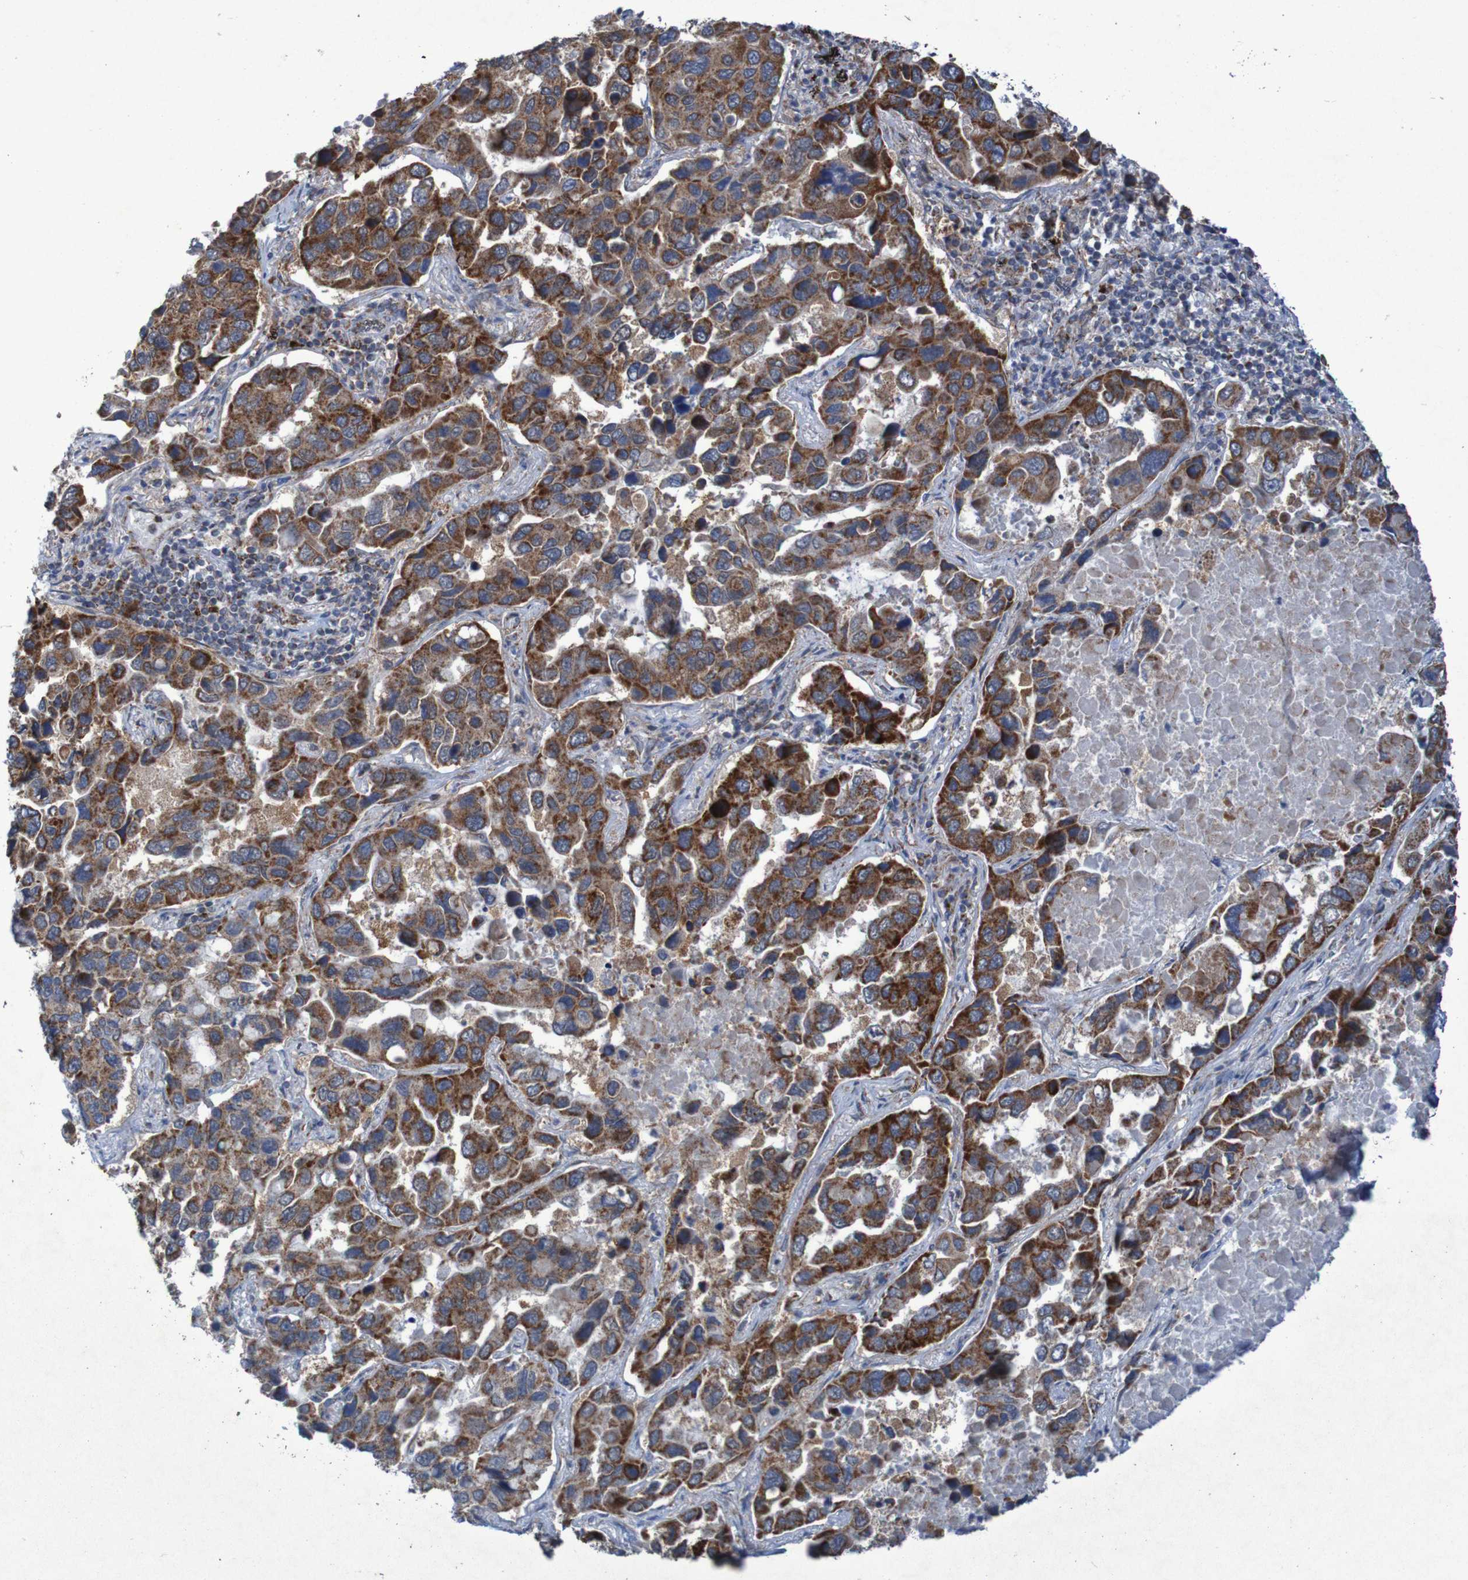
{"staining": {"intensity": "moderate", "quantity": ">75%", "location": "cytoplasmic/membranous"}, "tissue": "lung cancer", "cell_type": "Tumor cells", "image_type": "cancer", "snomed": [{"axis": "morphology", "description": "Adenocarcinoma, NOS"}, {"axis": "topography", "description": "Lung"}], "caption": "Lung cancer tissue shows moderate cytoplasmic/membranous staining in approximately >75% of tumor cells, visualized by immunohistochemistry.", "gene": "CCDC51", "patient": {"sex": "male", "age": 64}}